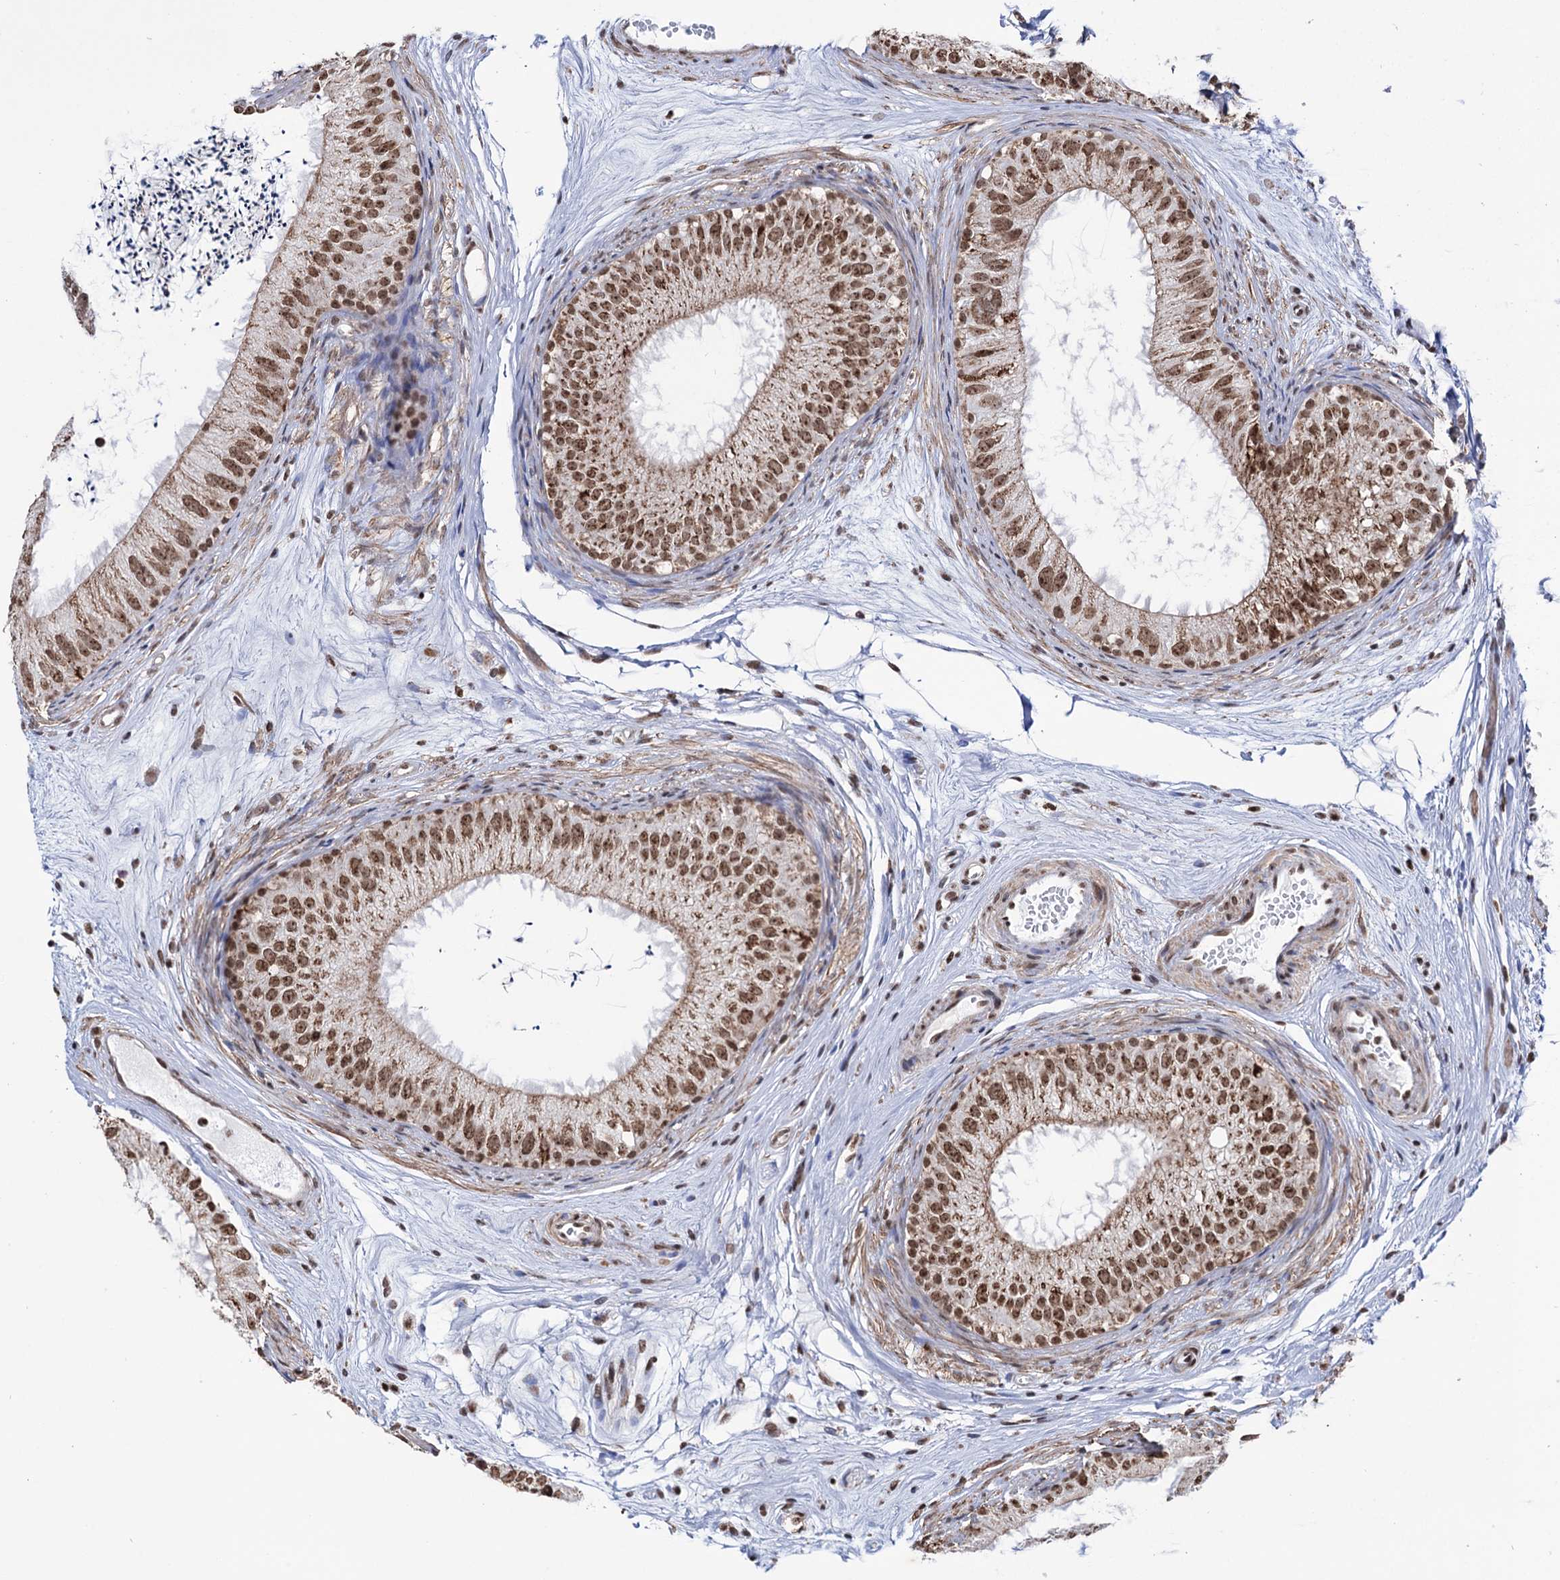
{"staining": {"intensity": "moderate", "quantity": ">75%", "location": "cytoplasmic/membranous,nuclear"}, "tissue": "epididymis", "cell_type": "Glandular cells", "image_type": "normal", "snomed": [{"axis": "morphology", "description": "Normal tissue, NOS"}, {"axis": "topography", "description": "Epididymis"}], "caption": "This image displays immunohistochemistry staining of normal human epididymis, with medium moderate cytoplasmic/membranous,nuclear positivity in approximately >75% of glandular cells.", "gene": "ABHD10", "patient": {"sex": "male", "age": 77}}